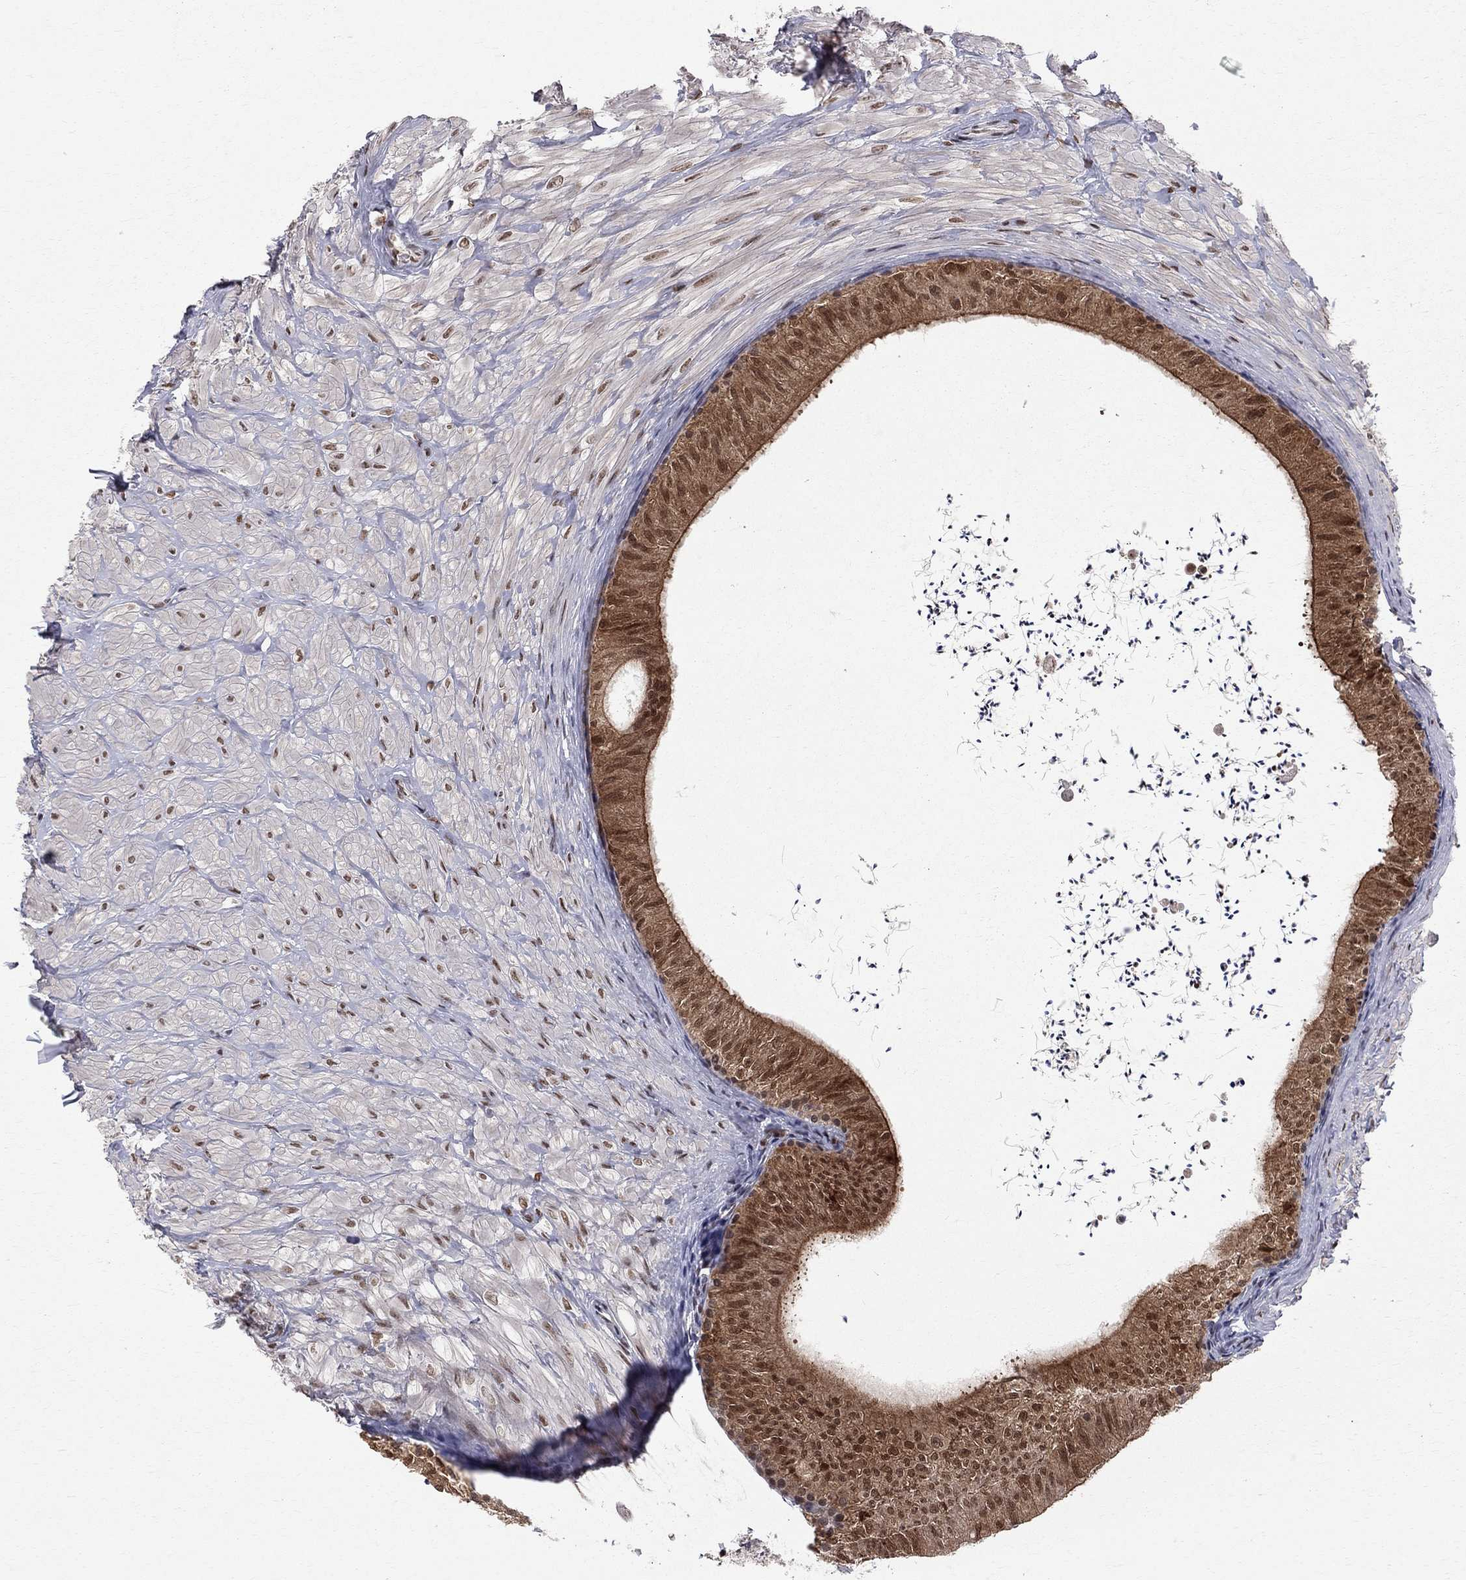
{"staining": {"intensity": "strong", "quantity": ">75%", "location": "cytoplasmic/membranous,nuclear"}, "tissue": "epididymis", "cell_type": "Glandular cells", "image_type": "normal", "snomed": [{"axis": "morphology", "description": "Normal tissue, NOS"}, {"axis": "topography", "description": "Epididymis"}], "caption": "A histopathology image showing strong cytoplasmic/membranous,nuclear positivity in about >75% of glandular cells in benign epididymis, as visualized by brown immunohistochemical staining.", "gene": "SAP30L", "patient": {"sex": "male", "age": 32}}